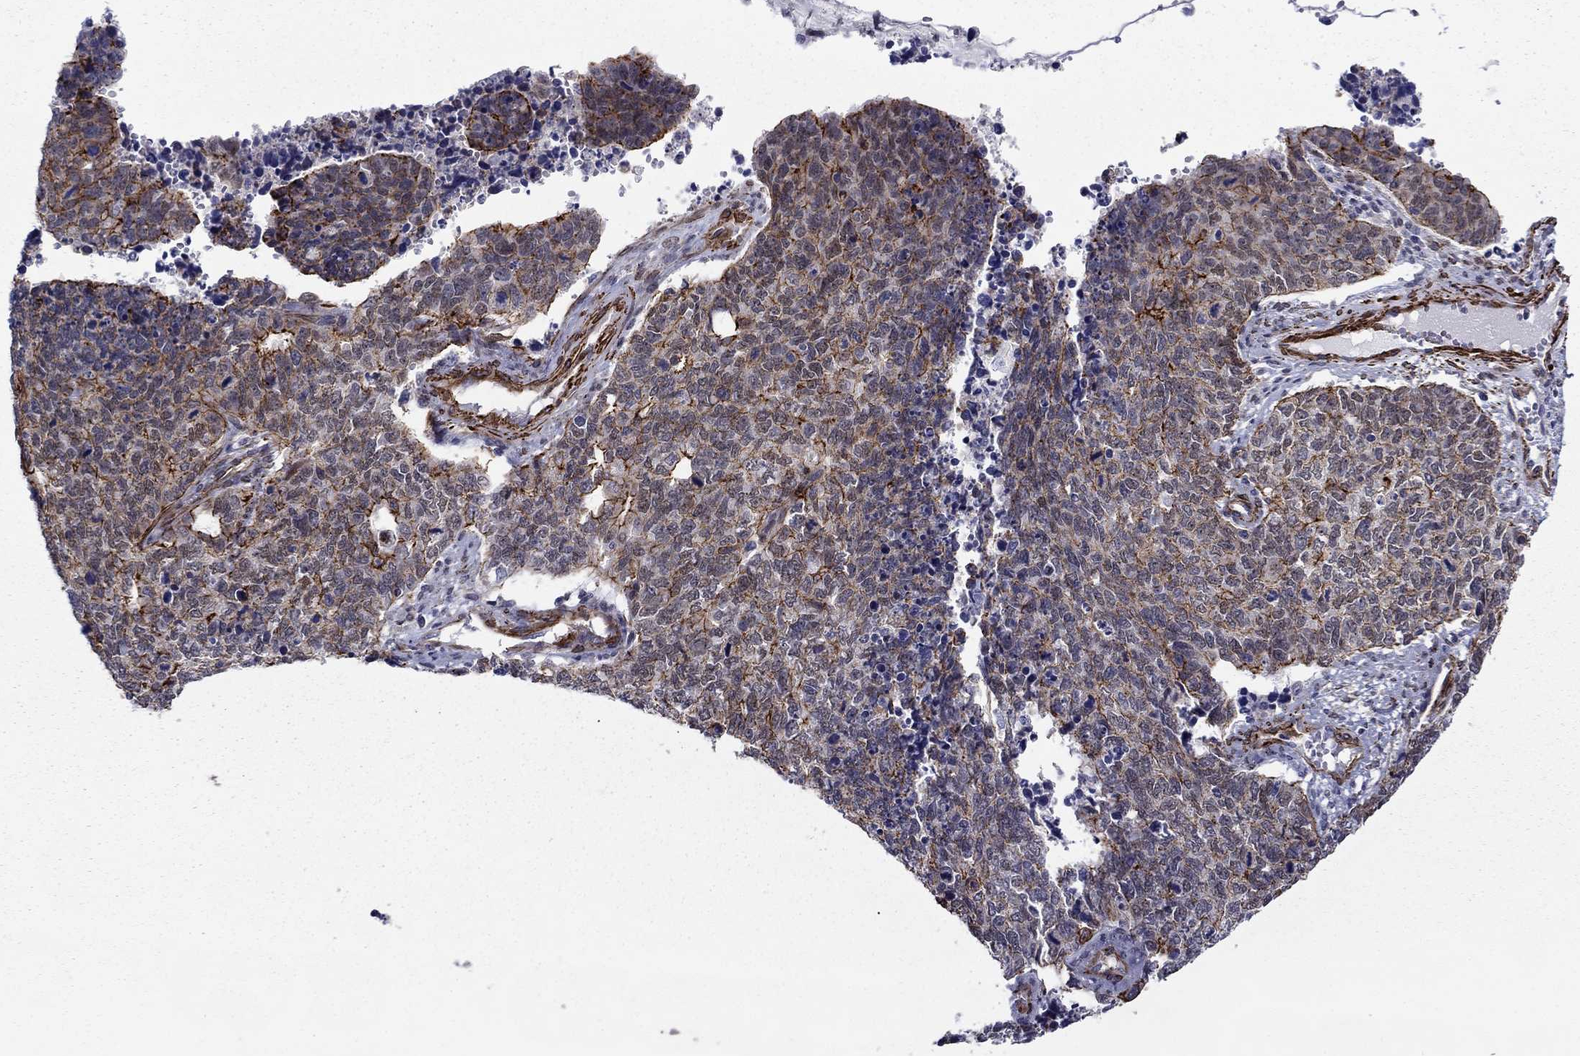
{"staining": {"intensity": "strong", "quantity": "<25%", "location": "cytoplasmic/membranous"}, "tissue": "cervical cancer", "cell_type": "Tumor cells", "image_type": "cancer", "snomed": [{"axis": "morphology", "description": "Squamous cell carcinoma, NOS"}, {"axis": "topography", "description": "Cervix"}], "caption": "Strong cytoplasmic/membranous positivity is appreciated in about <25% of tumor cells in cervical squamous cell carcinoma.", "gene": "KRBA1", "patient": {"sex": "female", "age": 63}}